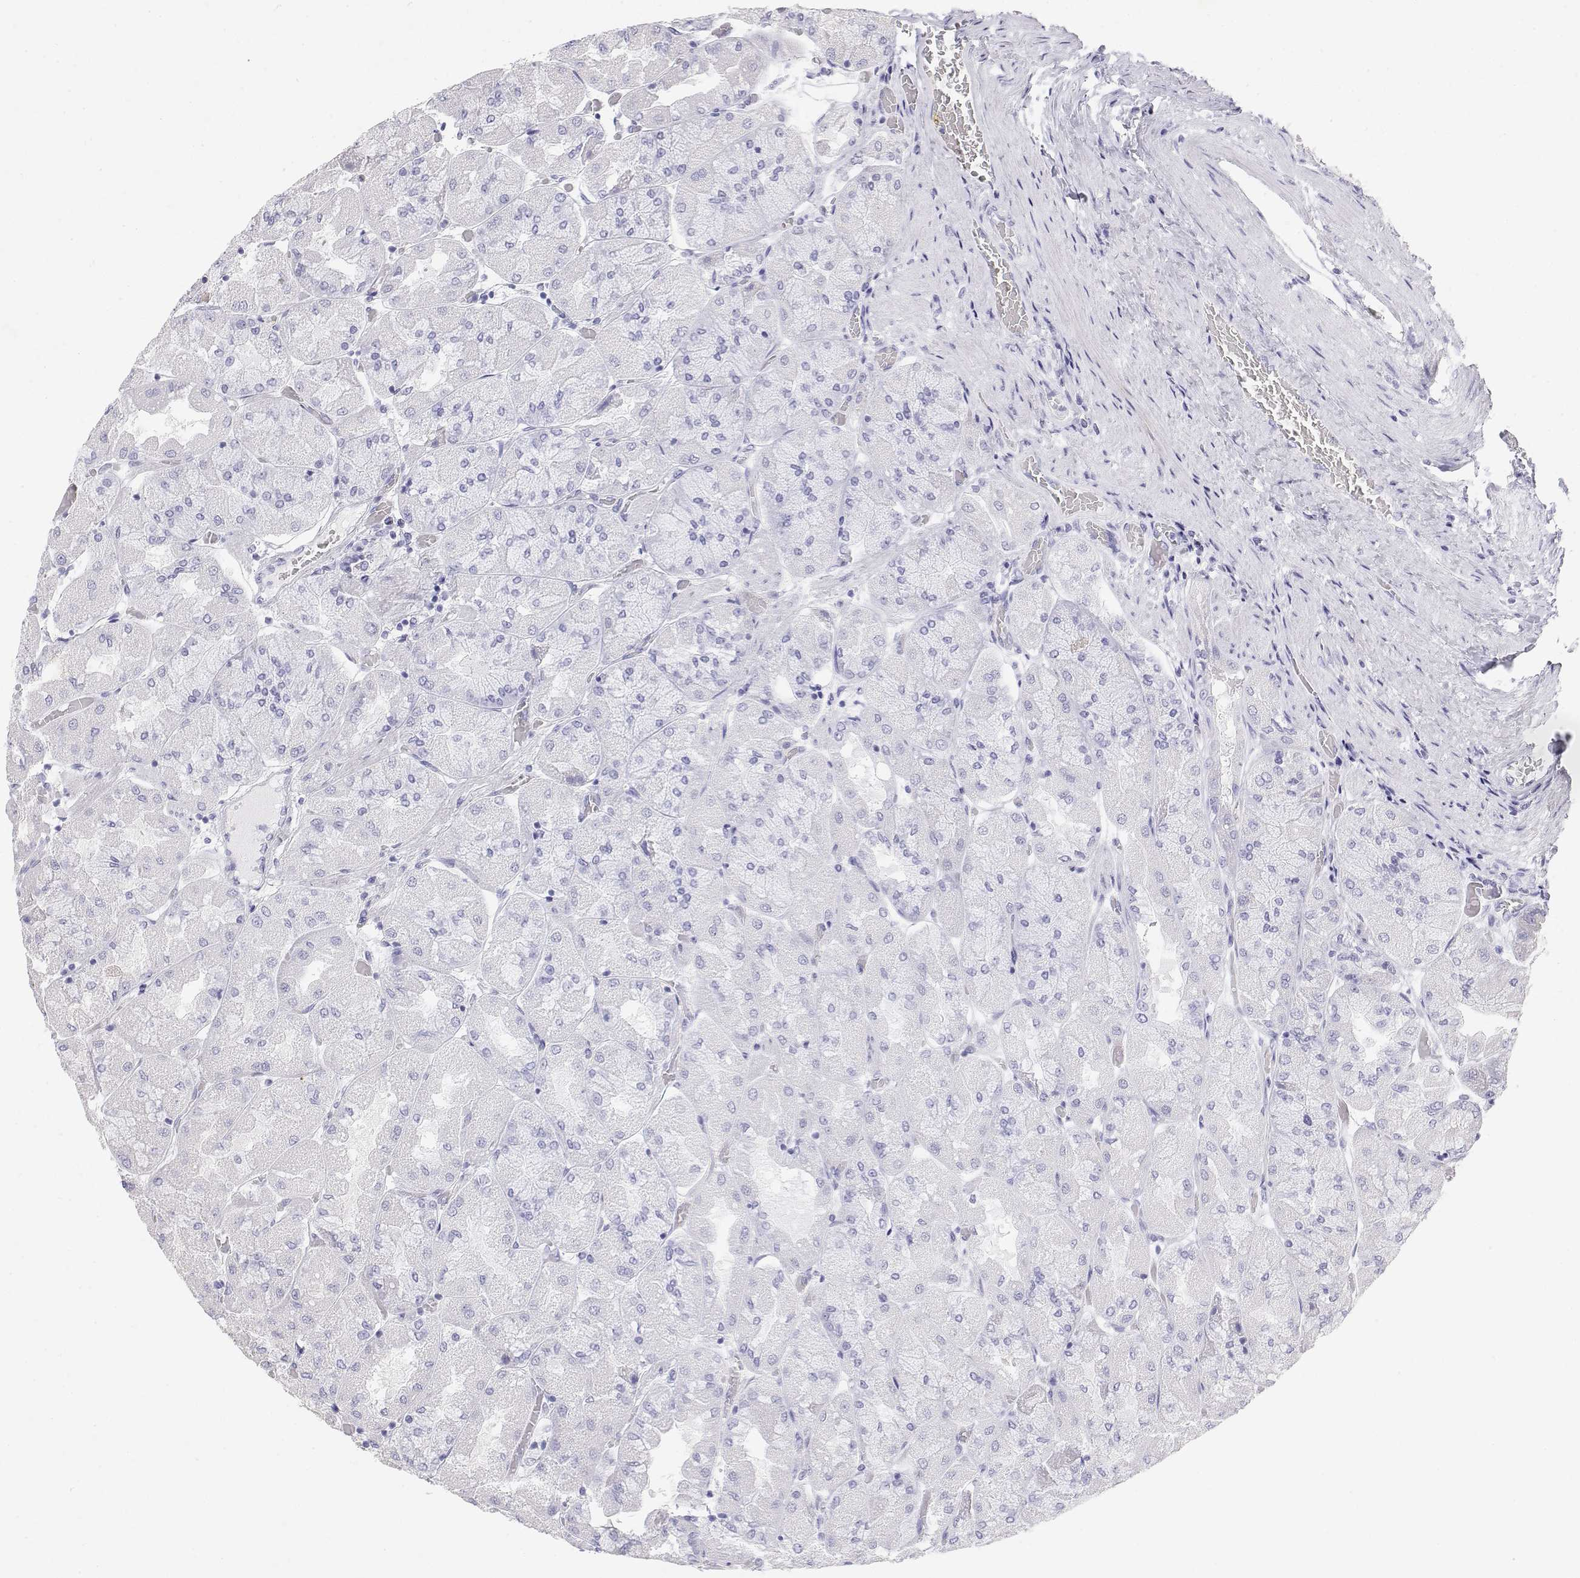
{"staining": {"intensity": "negative", "quantity": "none", "location": "none"}, "tissue": "stomach", "cell_type": "Glandular cells", "image_type": "normal", "snomed": [{"axis": "morphology", "description": "Normal tissue, NOS"}, {"axis": "topography", "description": "Stomach"}], "caption": "Micrograph shows no protein expression in glandular cells of unremarkable stomach.", "gene": "MISP", "patient": {"sex": "female", "age": 61}}